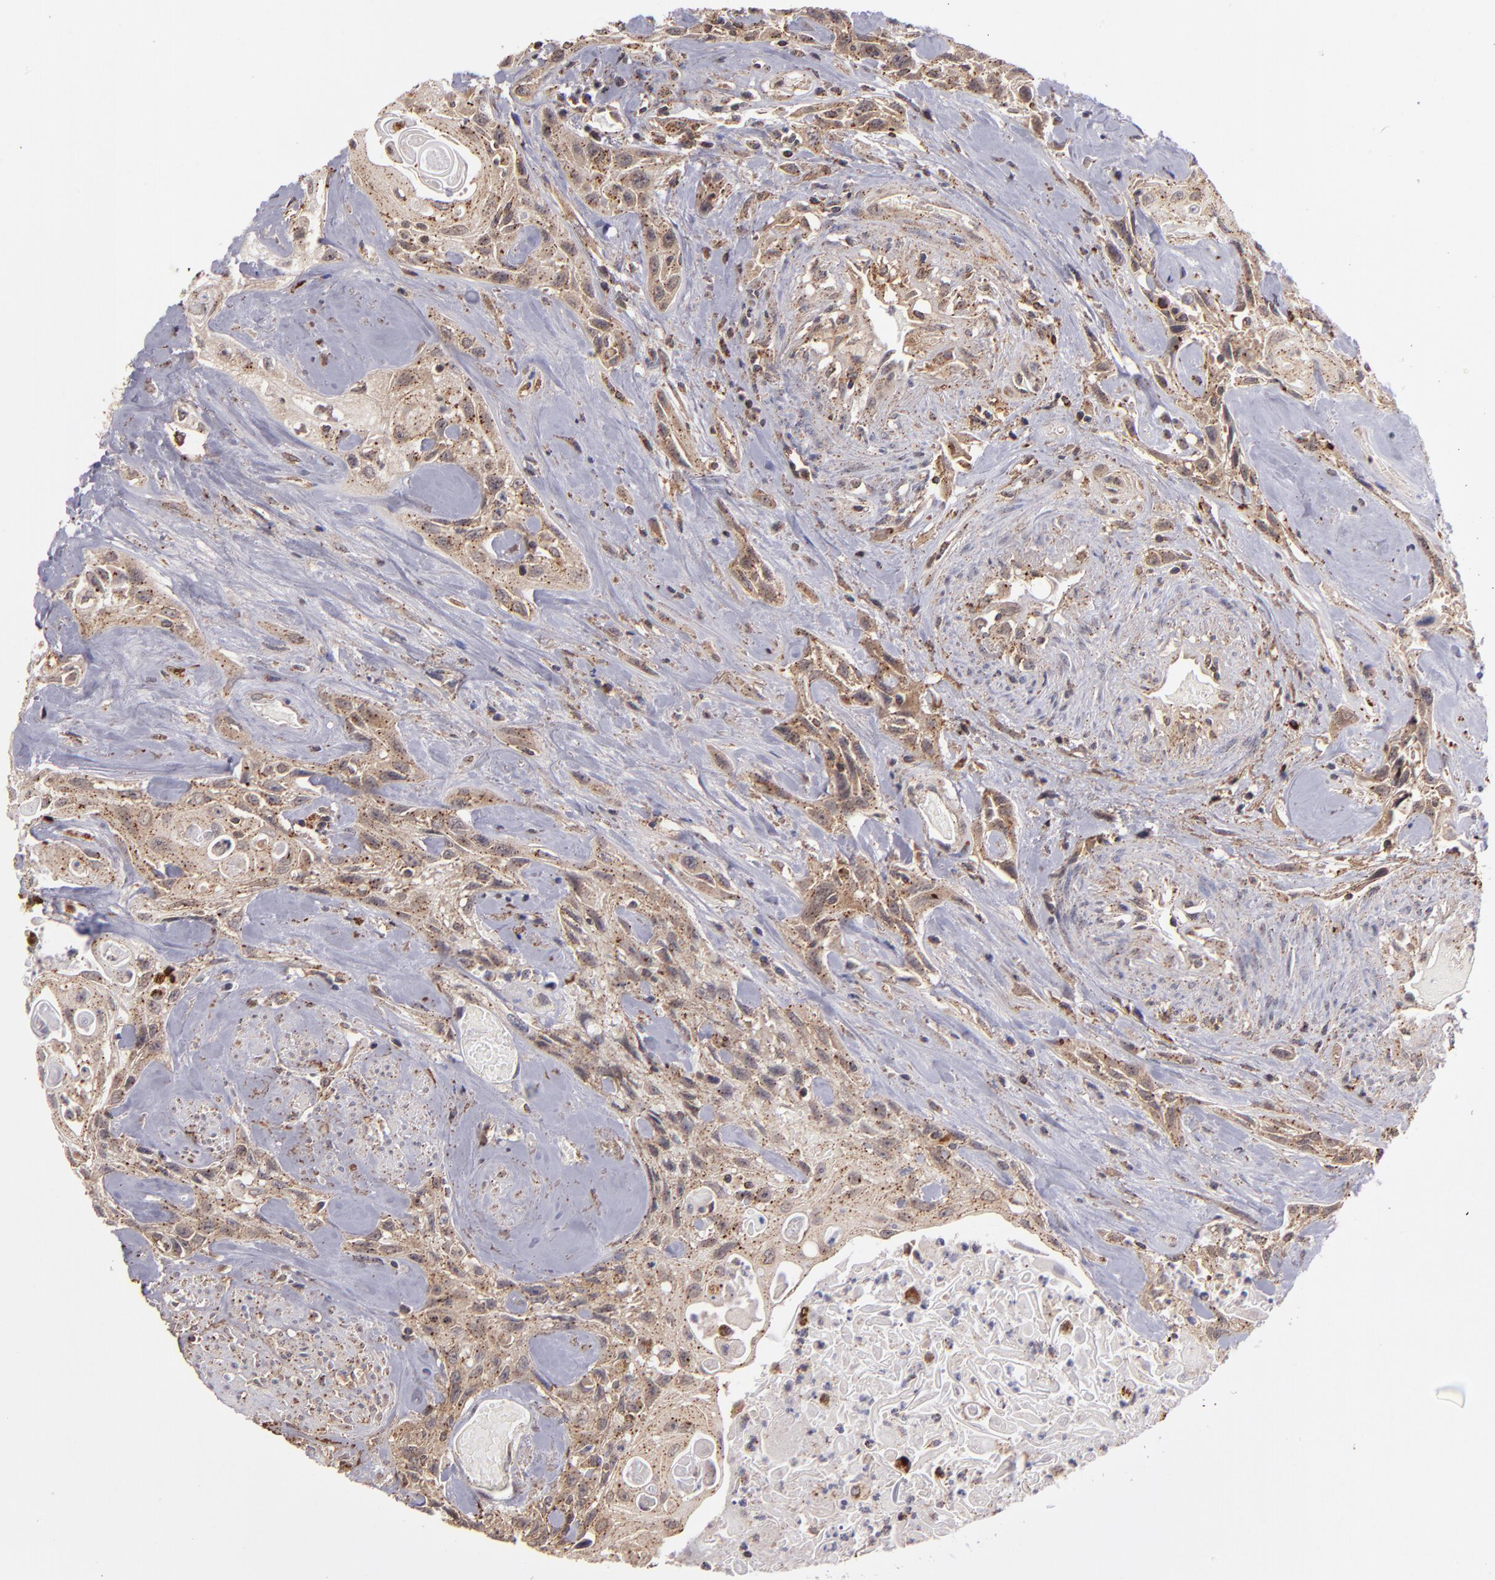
{"staining": {"intensity": "moderate", "quantity": ">75%", "location": "cytoplasmic/membranous"}, "tissue": "urothelial cancer", "cell_type": "Tumor cells", "image_type": "cancer", "snomed": [{"axis": "morphology", "description": "Urothelial carcinoma, High grade"}, {"axis": "topography", "description": "Urinary bladder"}], "caption": "IHC histopathology image of neoplastic tissue: urothelial cancer stained using immunohistochemistry demonstrates medium levels of moderate protein expression localized specifically in the cytoplasmic/membranous of tumor cells, appearing as a cytoplasmic/membranous brown color.", "gene": "ZFYVE1", "patient": {"sex": "female", "age": 84}}